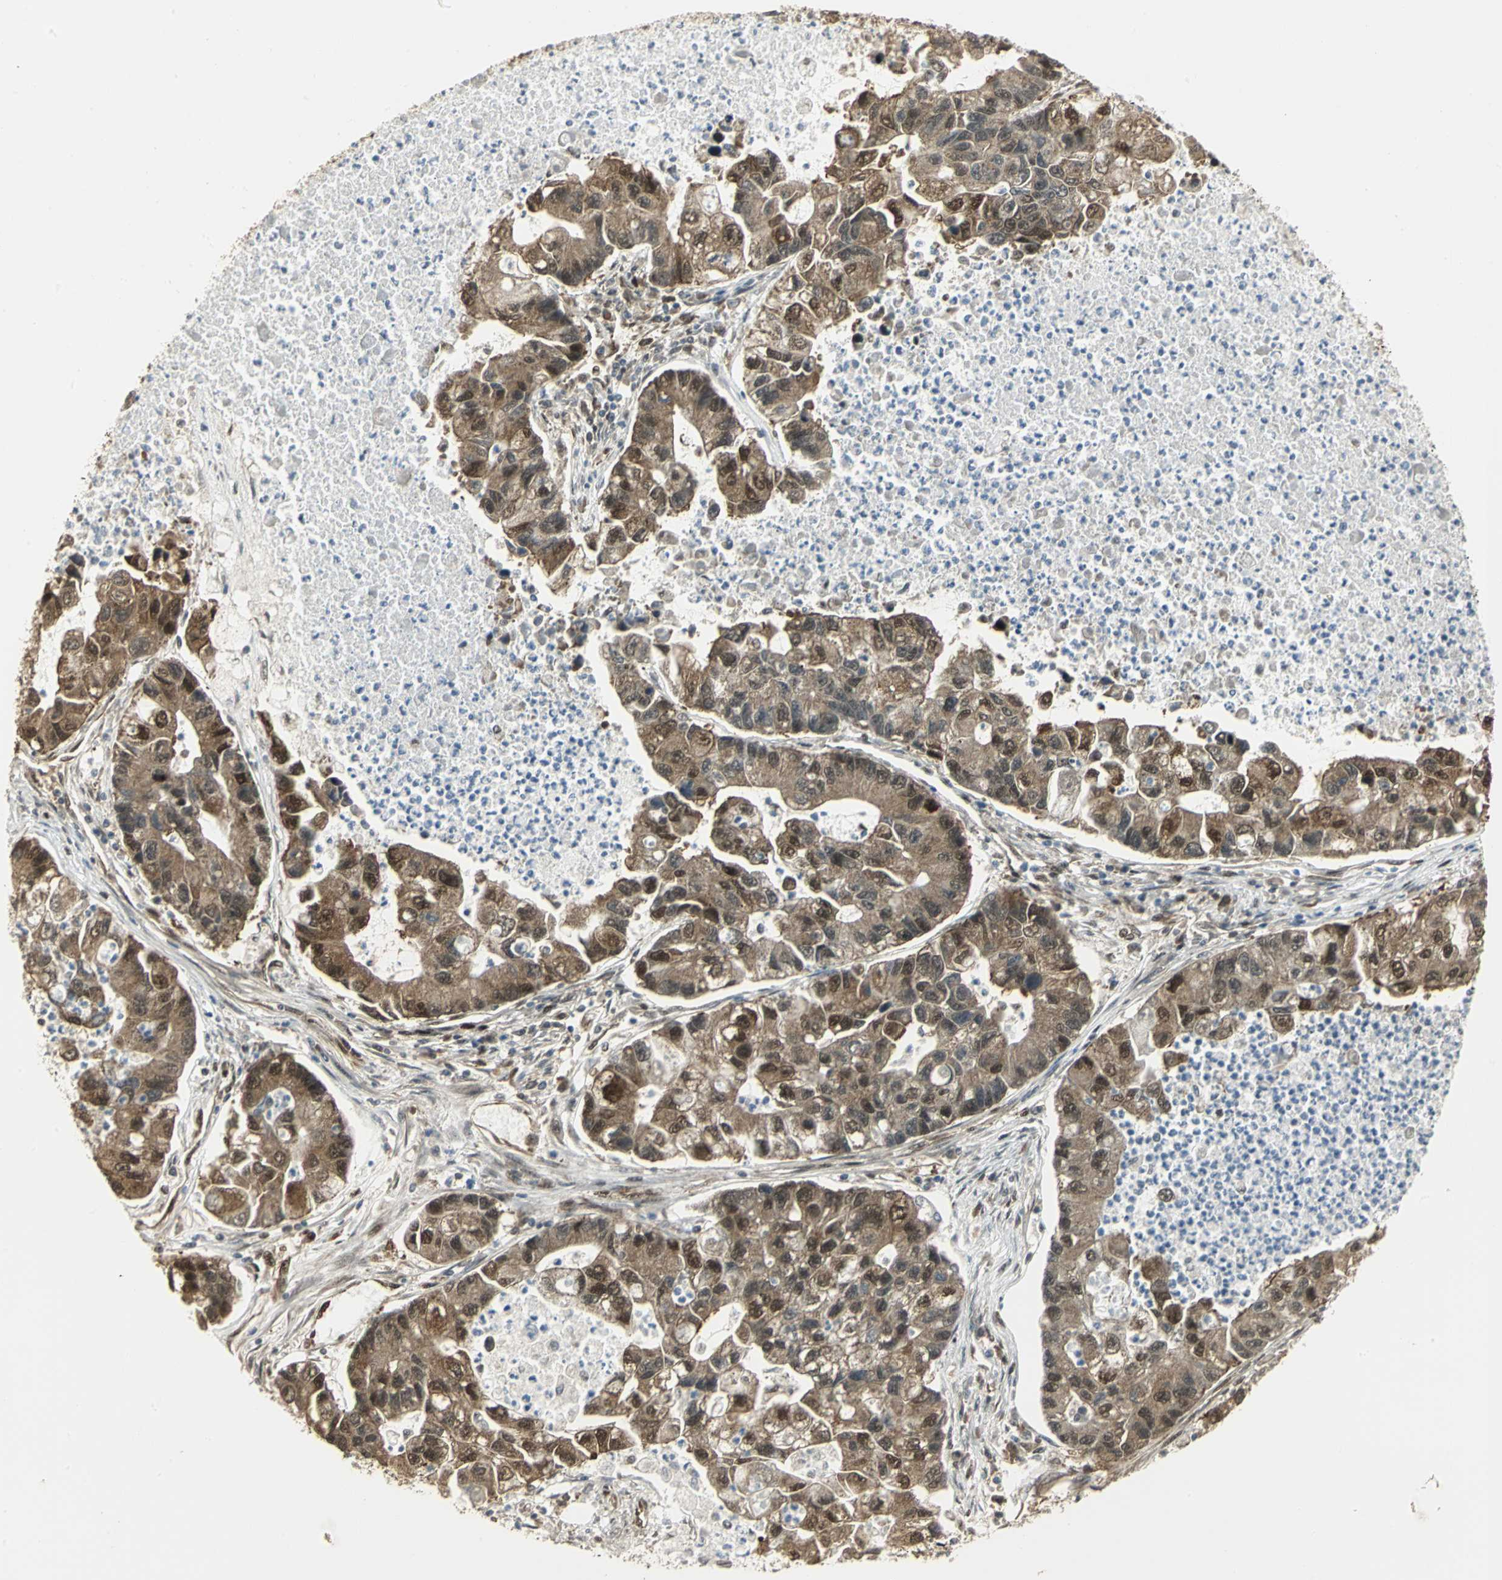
{"staining": {"intensity": "moderate", "quantity": ">75%", "location": "cytoplasmic/membranous,nuclear"}, "tissue": "lung cancer", "cell_type": "Tumor cells", "image_type": "cancer", "snomed": [{"axis": "morphology", "description": "Adenocarcinoma, NOS"}, {"axis": "topography", "description": "Lung"}], "caption": "Lung cancer stained with immunohistochemistry (IHC) exhibits moderate cytoplasmic/membranous and nuclear staining in about >75% of tumor cells.", "gene": "PSMC4", "patient": {"sex": "female", "age": 51}}